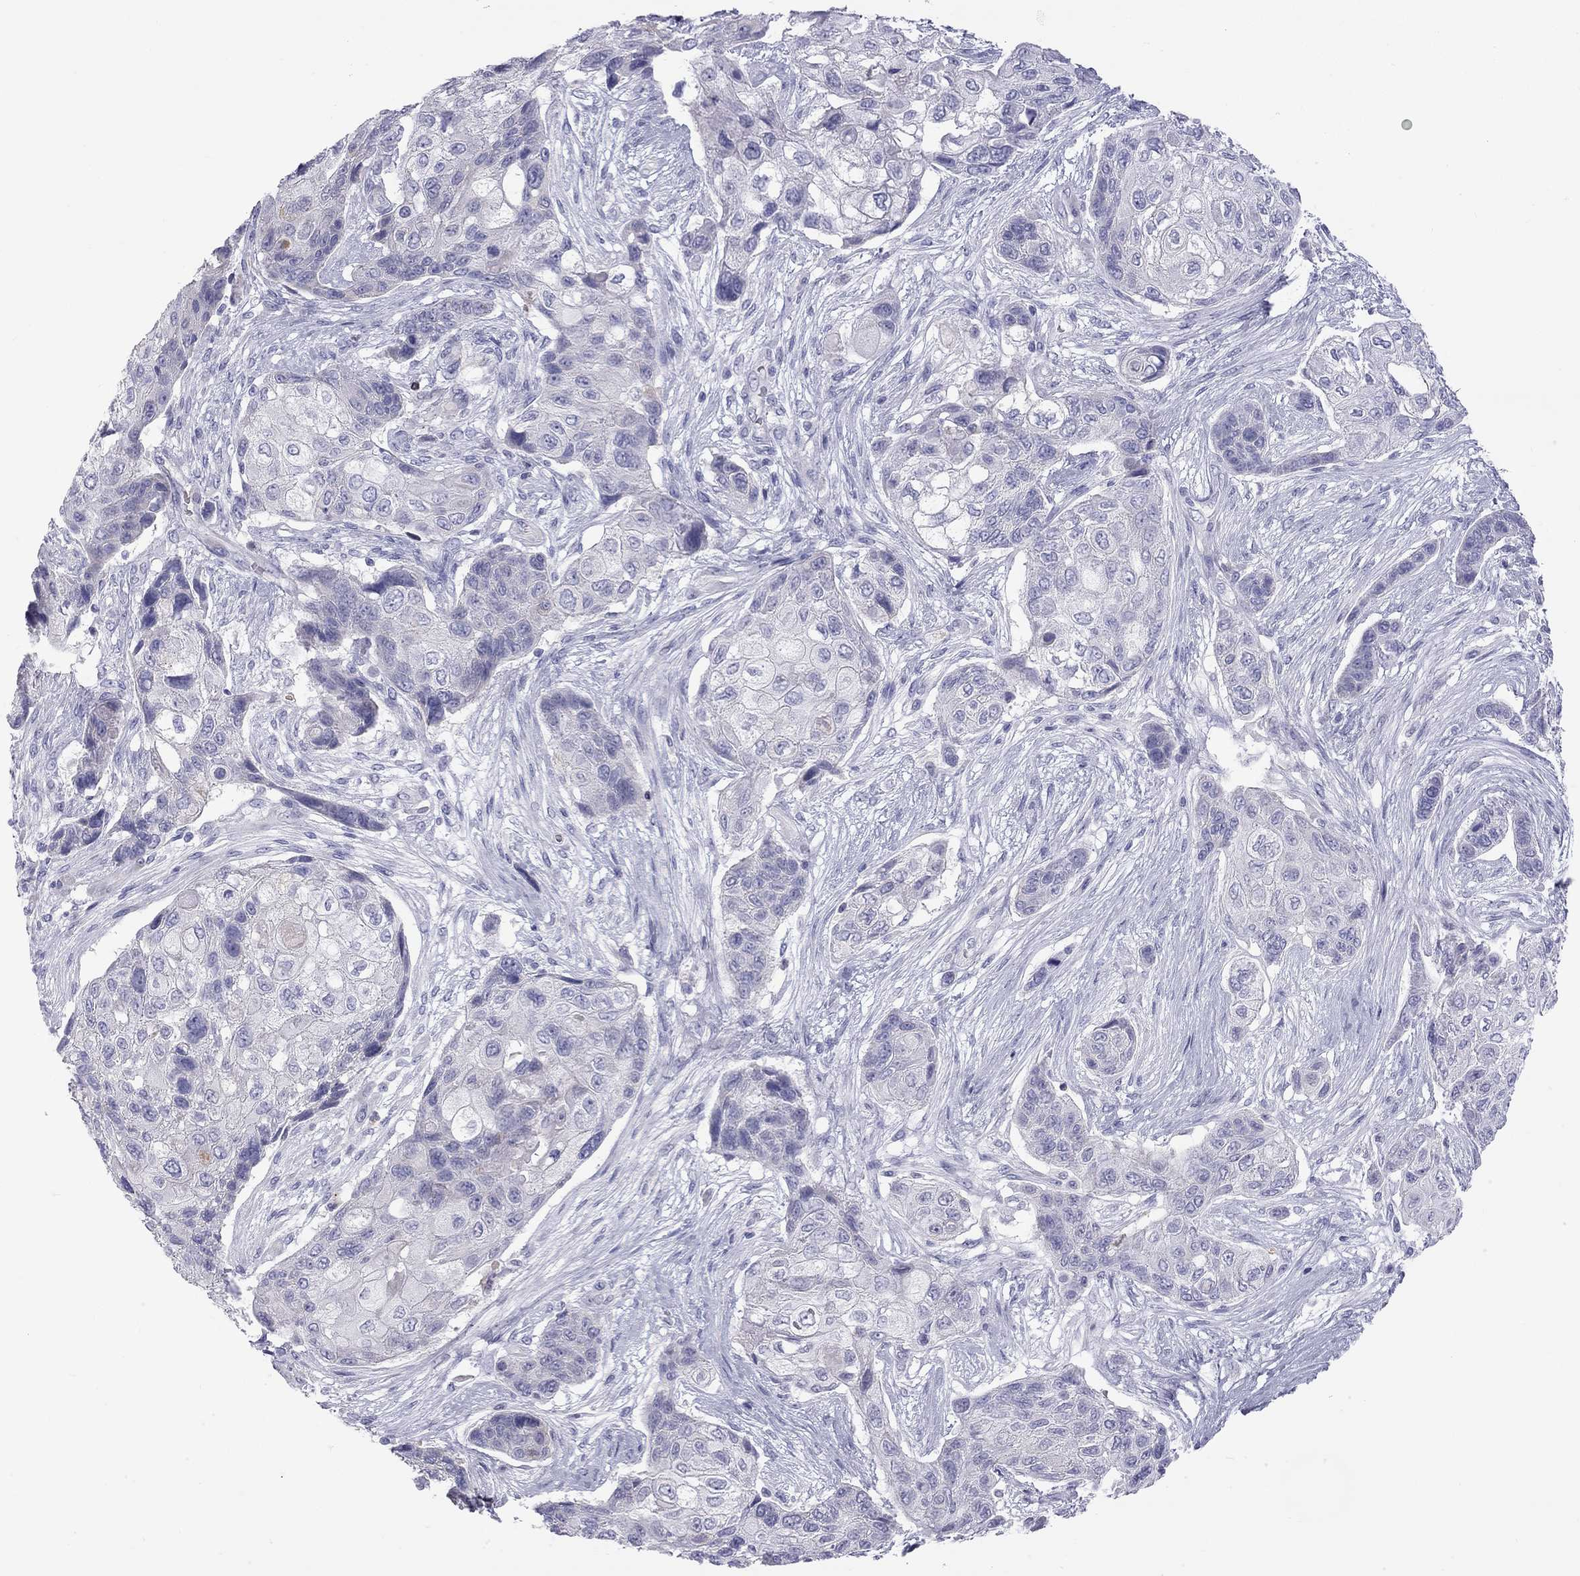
{"staining": {"intensity": "negative", "quantity": "none", "location": "none"}, "tissue": "lung cancer", "cell_type": "Tumor cells", "image_type": "cancer", "snomed": [{"axis": "morphology", "description": "Squamous cell carcinoma, NOS"}, {"axis": "topography", "description": "Lung"}], "caption": "Immunohistochemical staining of lung squamous cell carcinoma reveals no significant staining in tumor cells.", "gene": "TDRD6", "patient": {"sex": "male", "age": 69}}